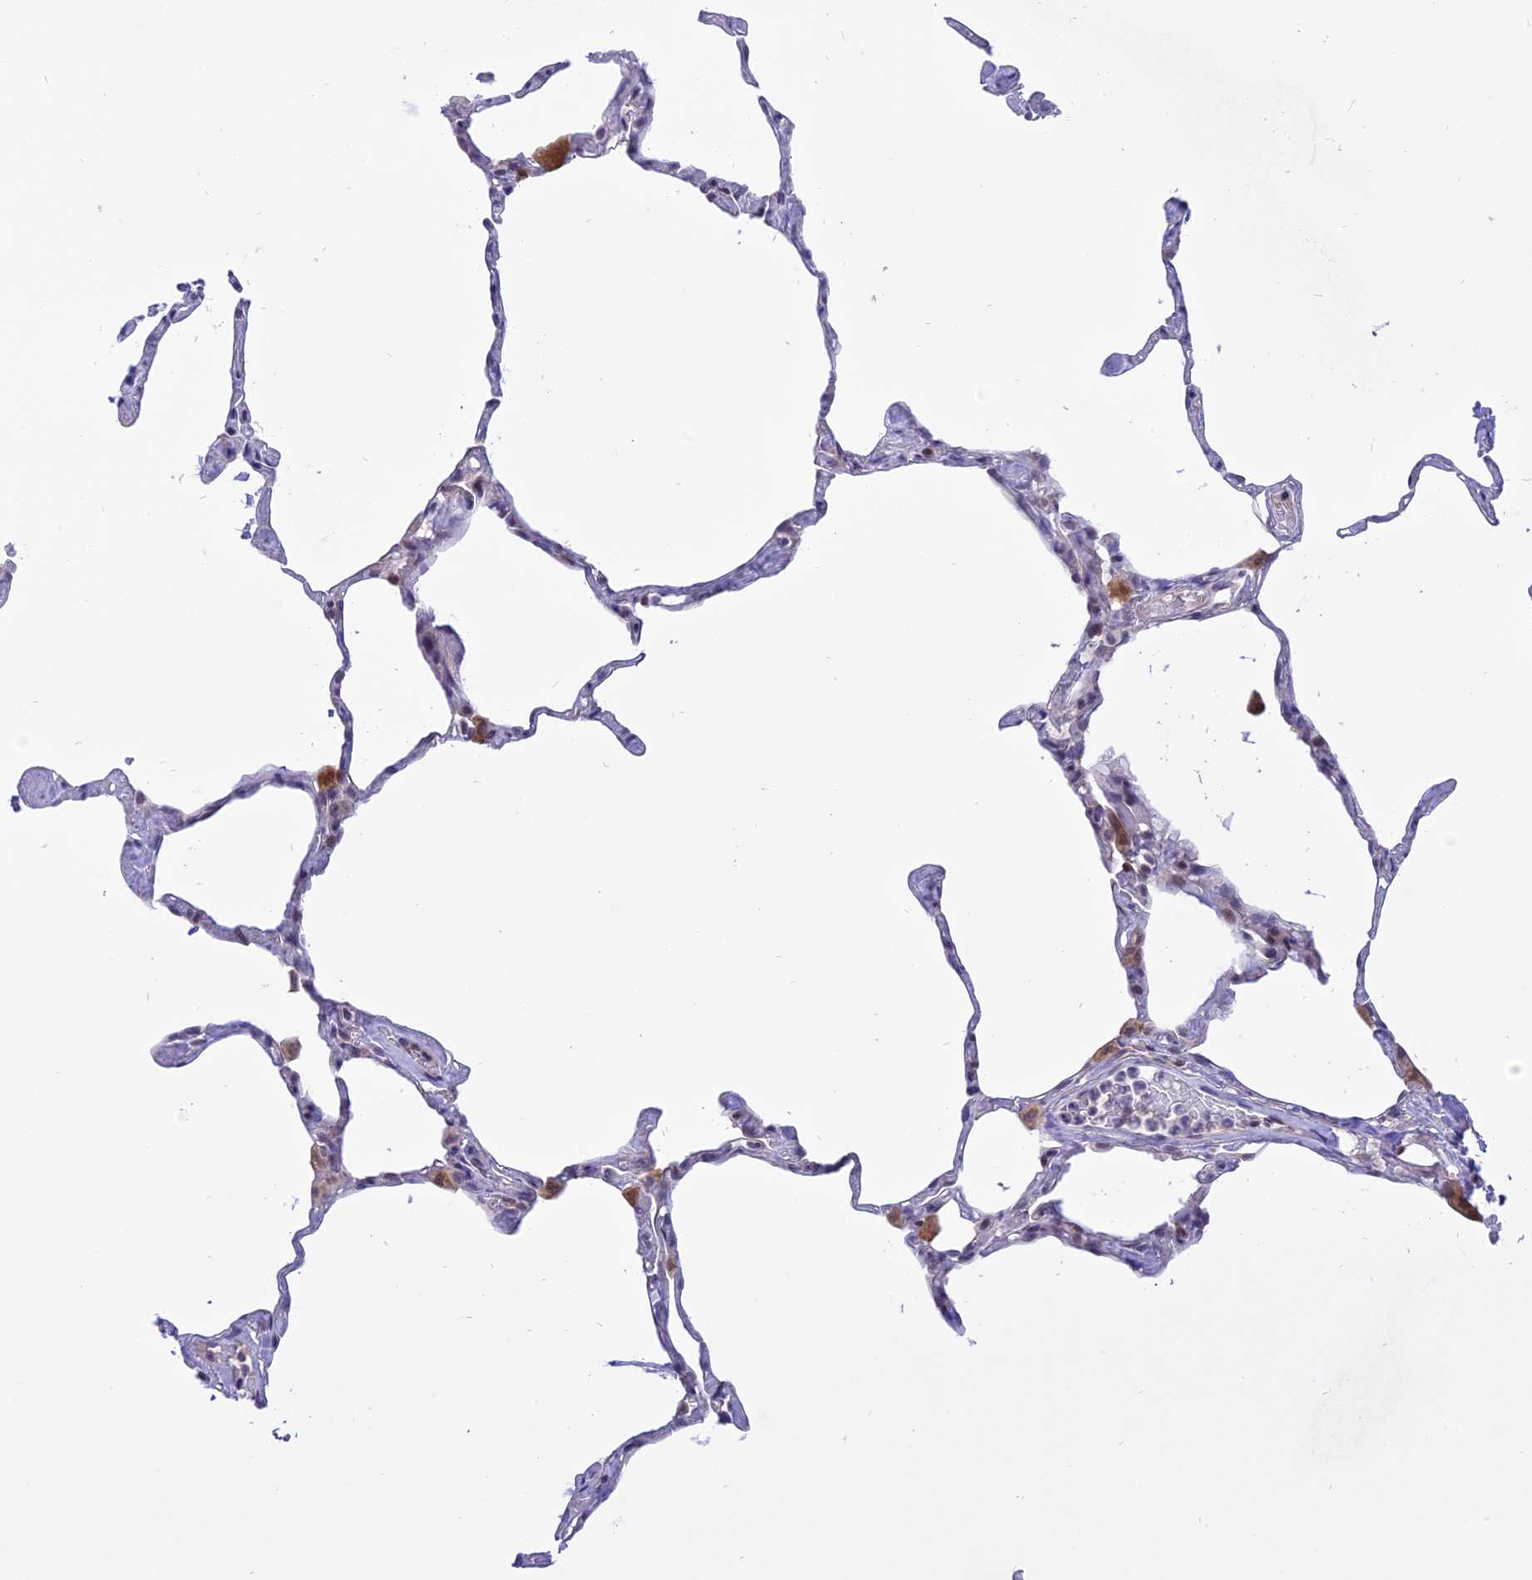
{"staining": {"intensity": "negative", "quantity": "none", "location": "none"}, "tissue": "lung", "cell_type": "Alveolar cells", "image_type": "normal", "snomed": [{"axis": "morphology", "description": "Normal tissue, NOS"}, {"axis": "topography", "description": "Lung"}], "caption": "Immunohistochemical staining of normal lung demonstrates no significant positivity in alveolar cells. (DAB immunohistochemistry (IHC) visualized using brightfield microscopy, high magnification).", "gene": "ZNF837", "patient": {"sex": "male", "age": 65}}